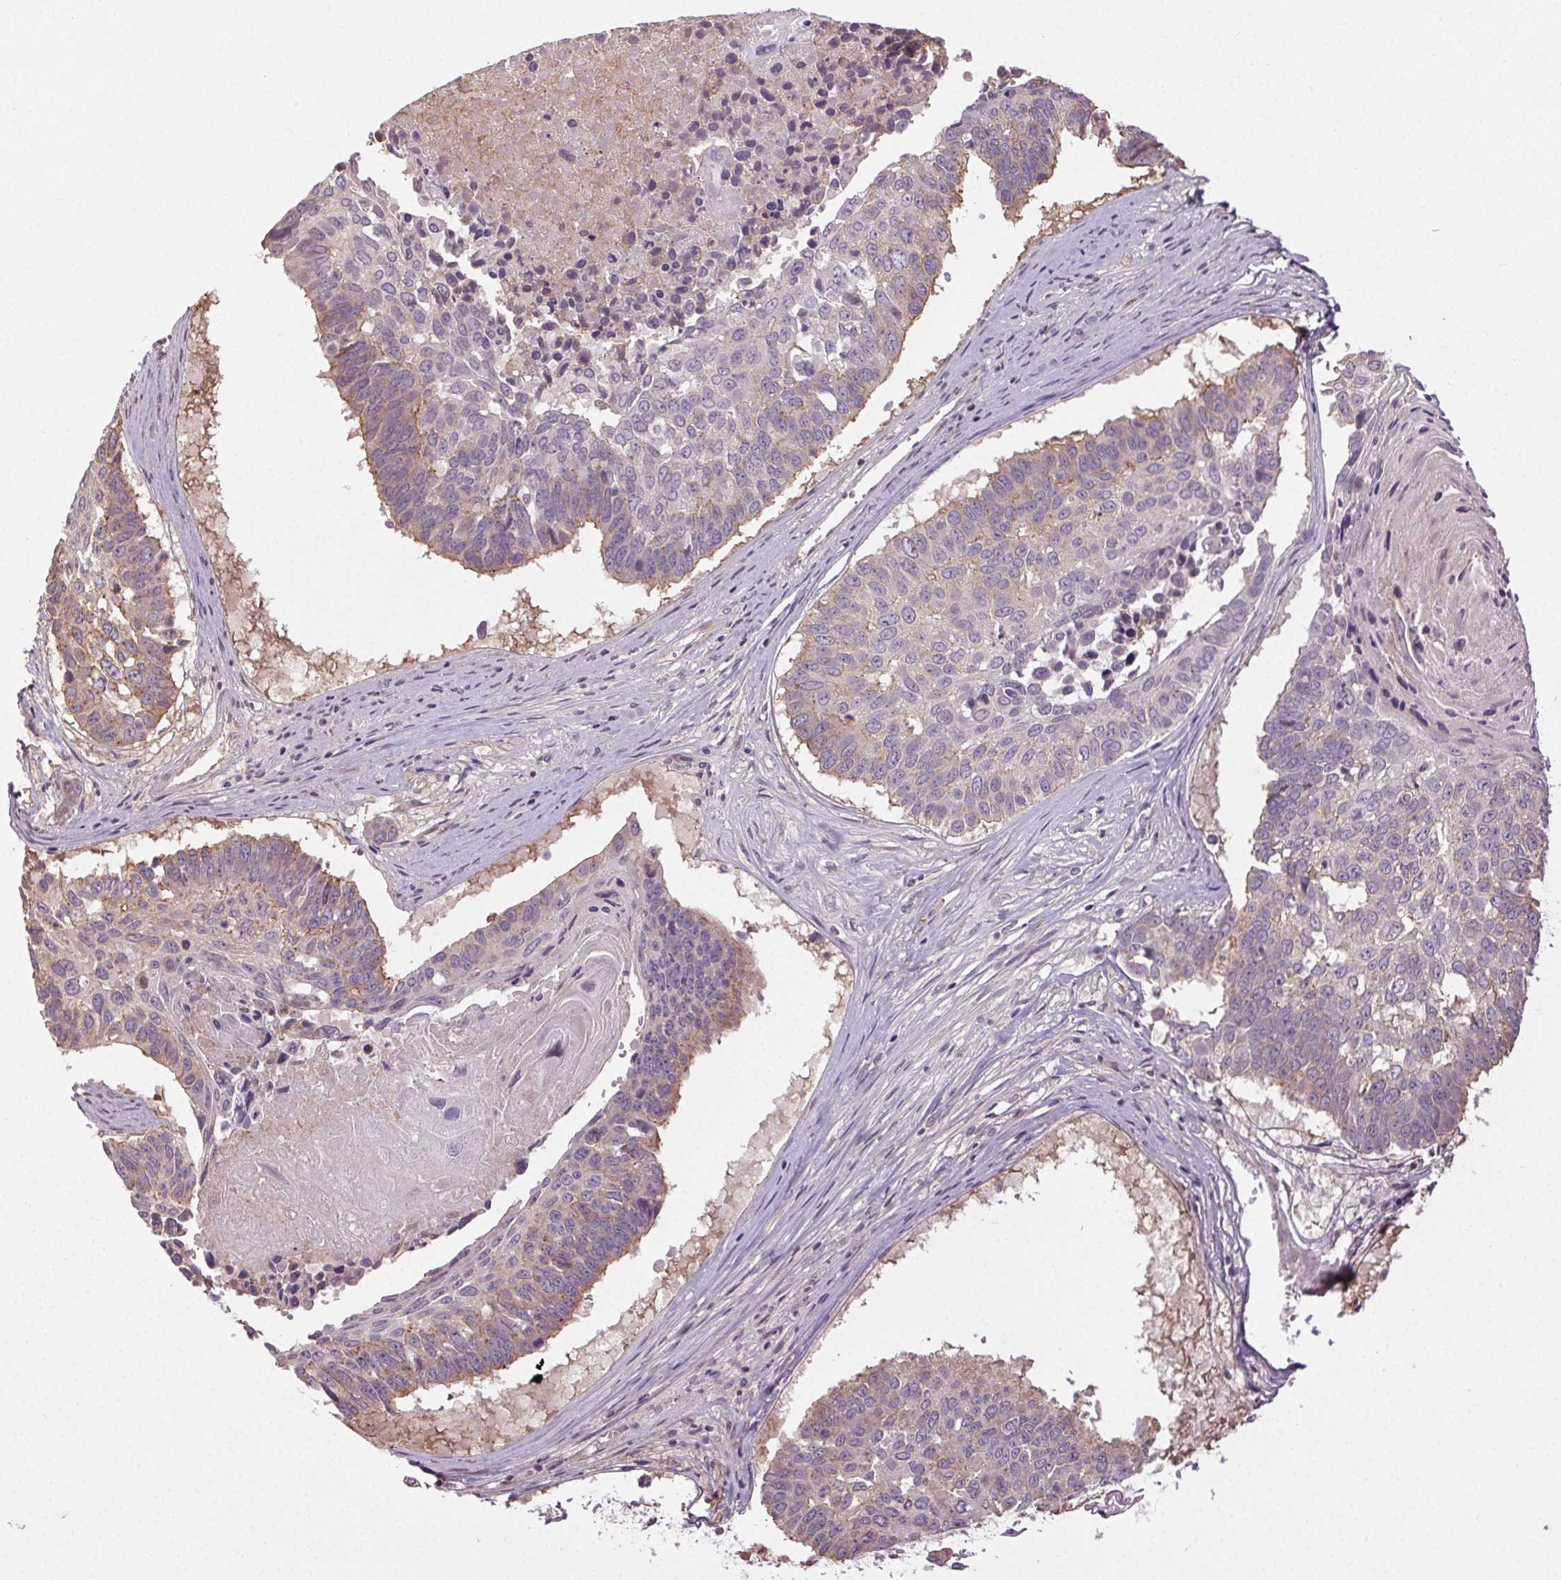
{"staining": {"intensity": "weak", "quantity": "<25%", "location": "cytoplasmic/membranous"}, "tissue": "lung cancer", "cell_type": "Tumor cells", "image_type": "cancer", "snomed": [{"axis": "morphology", "description": "Squamous cell carcinoma, NOS"}, {"axis": "topography", "description": "Lung"}], "caption": "Tumor cells are negative for protein expression in human lung squamous cell carcinoma. Nuclei are stained in blue.", "gene": "ATP1B3", "patient": {"sex": "male", "age": 73}}